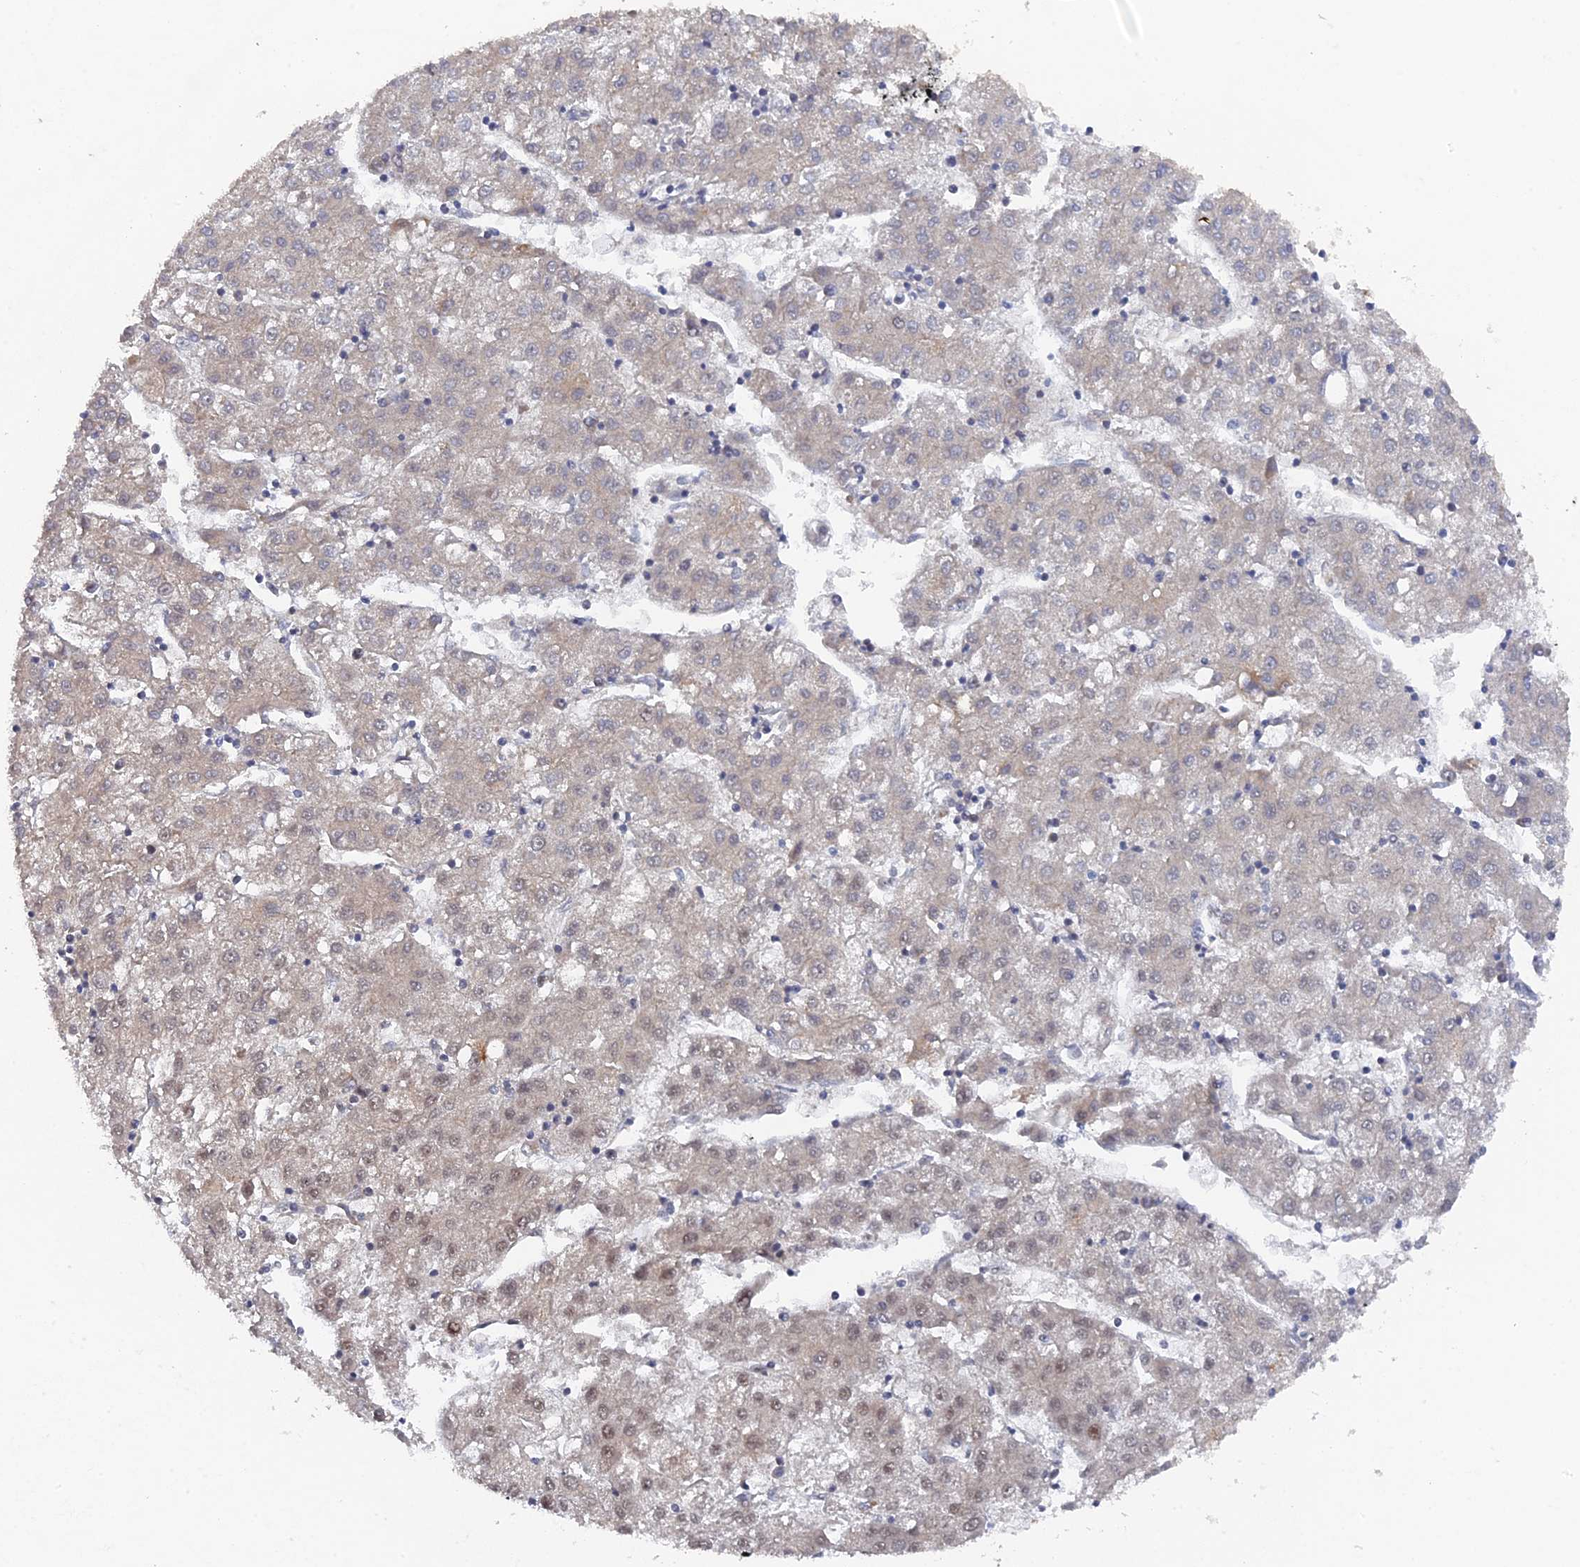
{"staining": {"intensity": "weak", "quantity": "<25%", "location": "nuclear"}, "tissue": "liver cancer", "cell_type": "Tumor cells", "image_type": "cancer", "snomed": [{"axis": "morphology", "description": "Carcinoma, Hepatocellular, NOS"}, {"axis": "topography", "description": "Liver"}], "caption": "High magnification brightfield microscopy of liver cancer stained with DAB (3,3'-diaminobenzidine) (brown) and counterstained with hematoxylin (blue): tumor cells show no significant staining.", "gene": "MIGA2", "patient": {"sex": "male", "age": 72}}